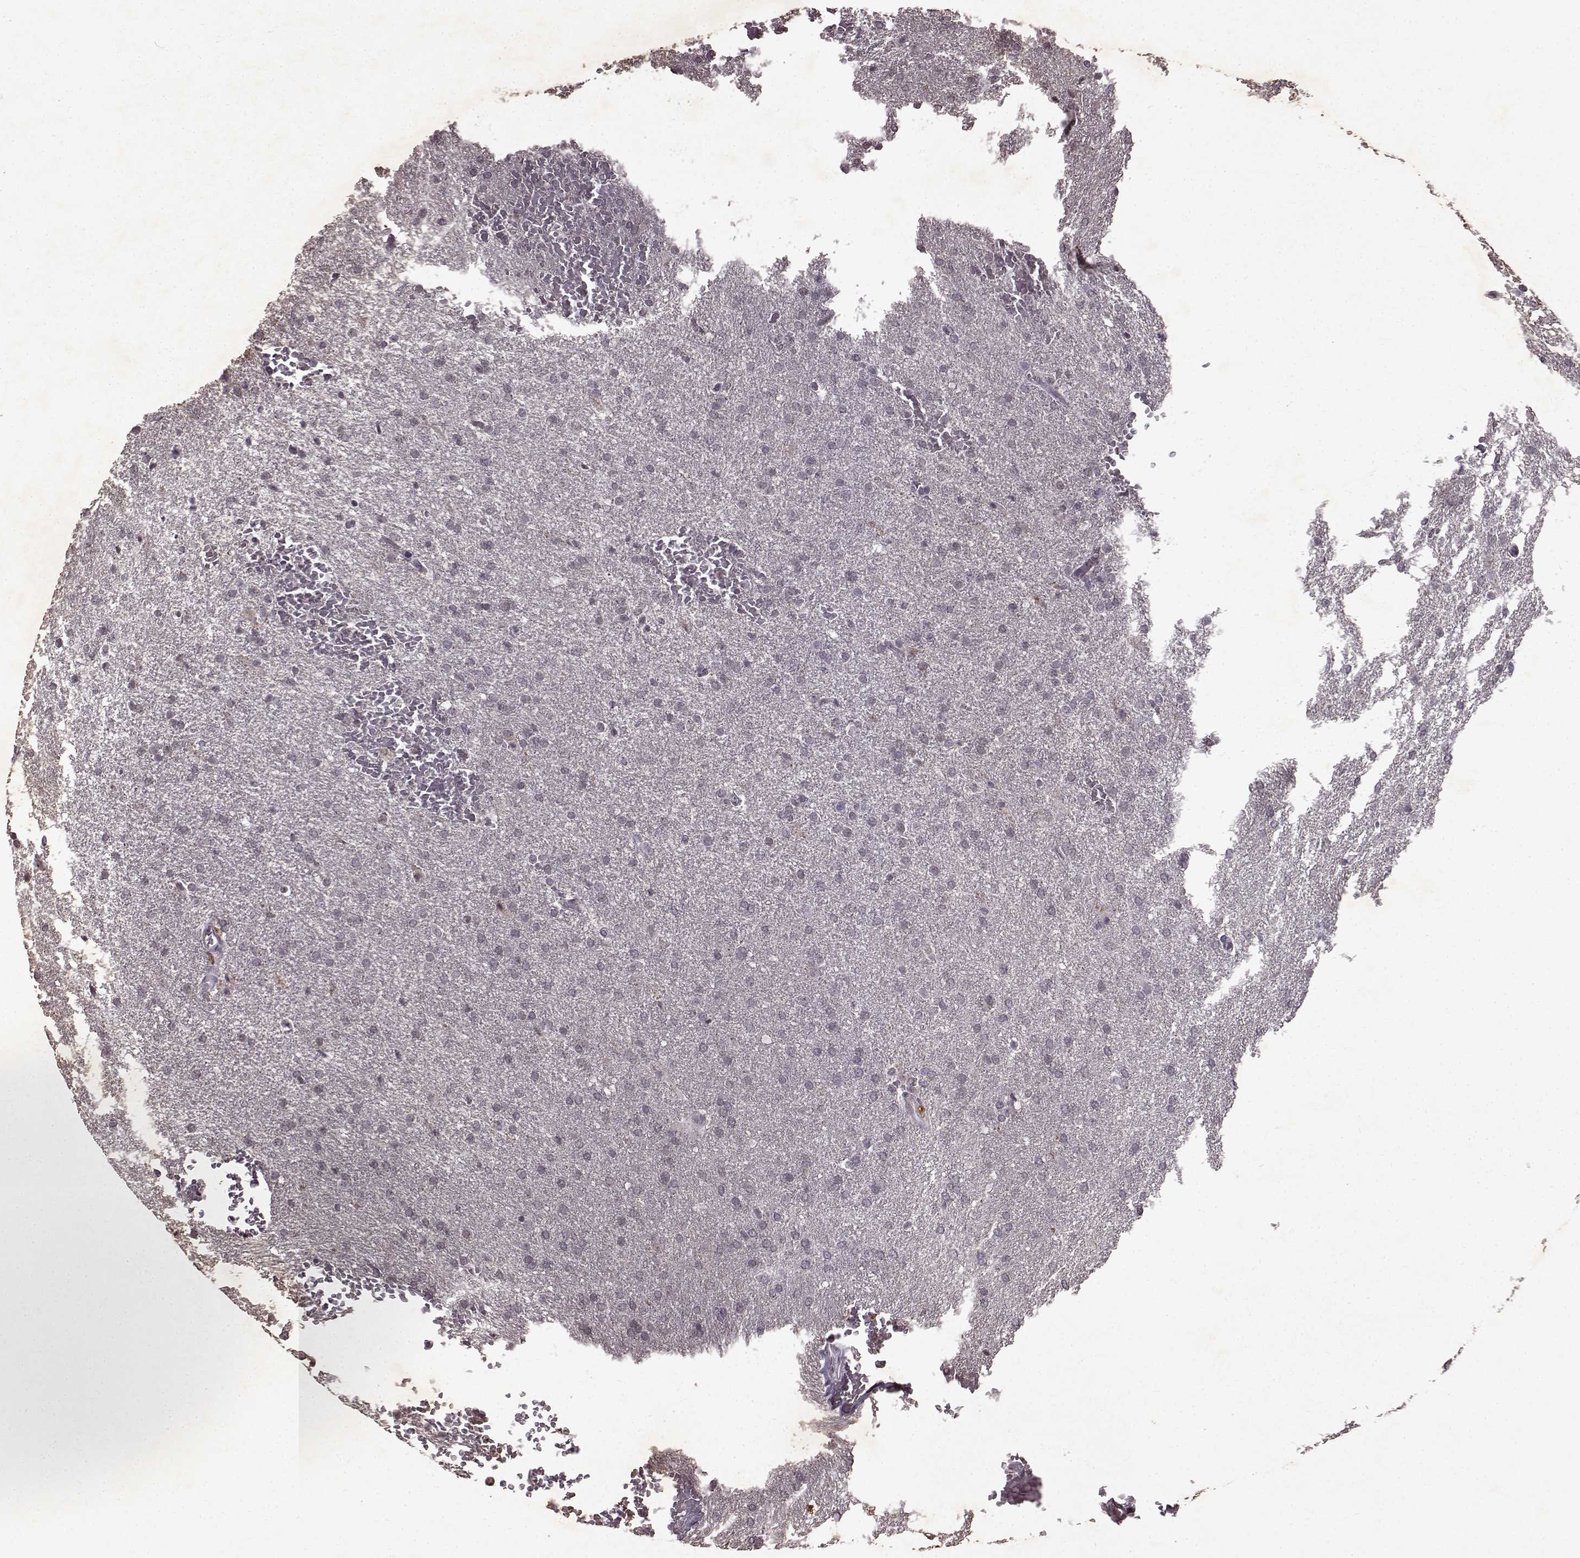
{"staining": {"intensity": "negative", "quantity": "none", "location": "none"}, "tissue": "glioma", "cell_type": "Tumor cells", "image_type": "cancer", "snomed": [{"axis": "morphology", "description": "Glioma, malignant, High grade"}, {"axis": "topography", "description": "Brain"}], "caption": "Tumor cells are negative for brown protein staining in high-grade glioma (malignant).", "gene": "LHB", "patient": {"sex": "male", "age": 68}}